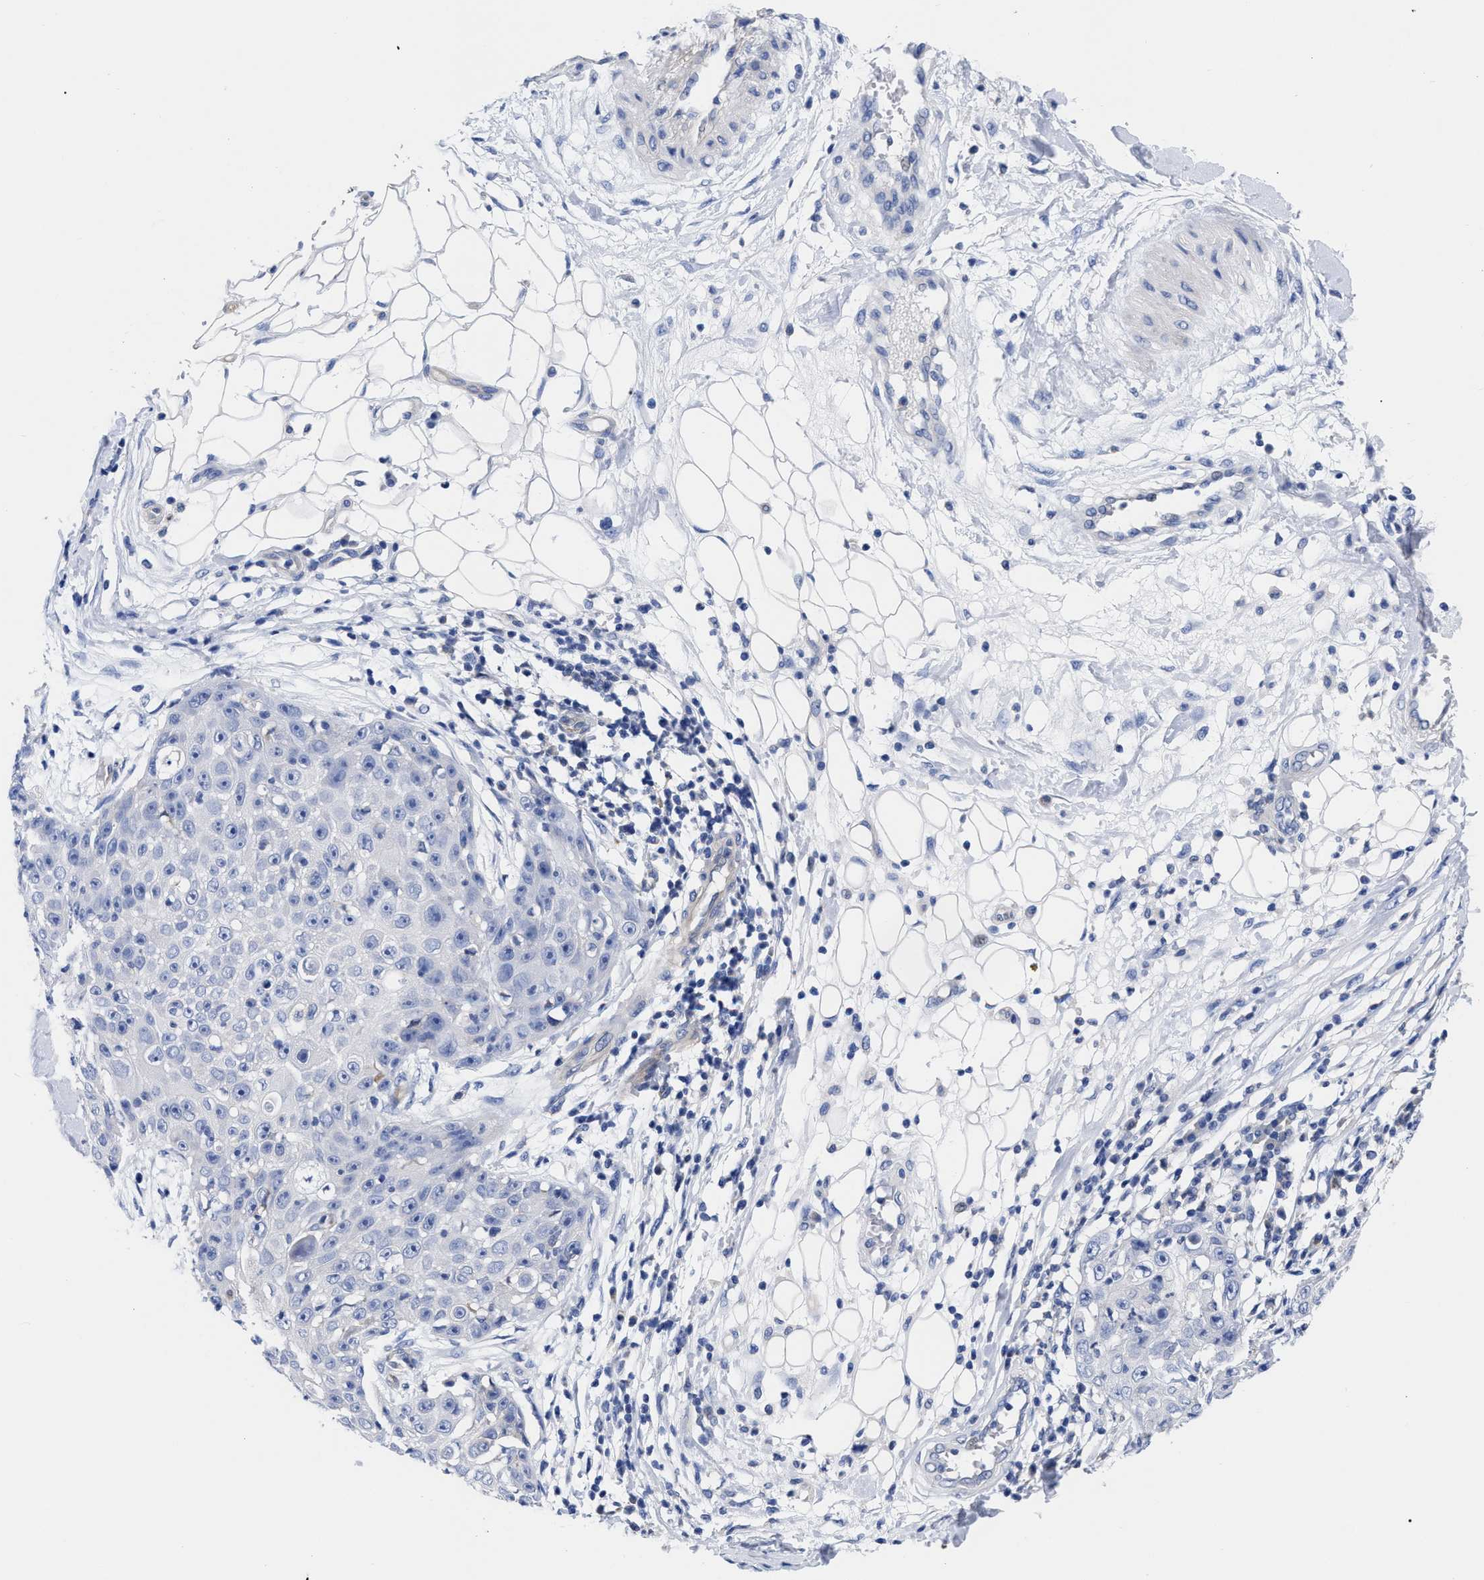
{"staining": {"intensity": "negative", "quantity": "none", "location": "none"}, "tissue": "skin cancer", "cell_type": "Tumor cells", "image_type": "cancer", "snomed": [{"axis": "morphology", "description": "Squamous cell carcinoma, NOS"}, {"axis": "topography", "description": "Skin"}], "caption": "Tumor cells show no significant protein positivity in skin squamous cell carcinoma.", "gene": "IRAG2", "patient": {"sex": "male", "age": 86}}